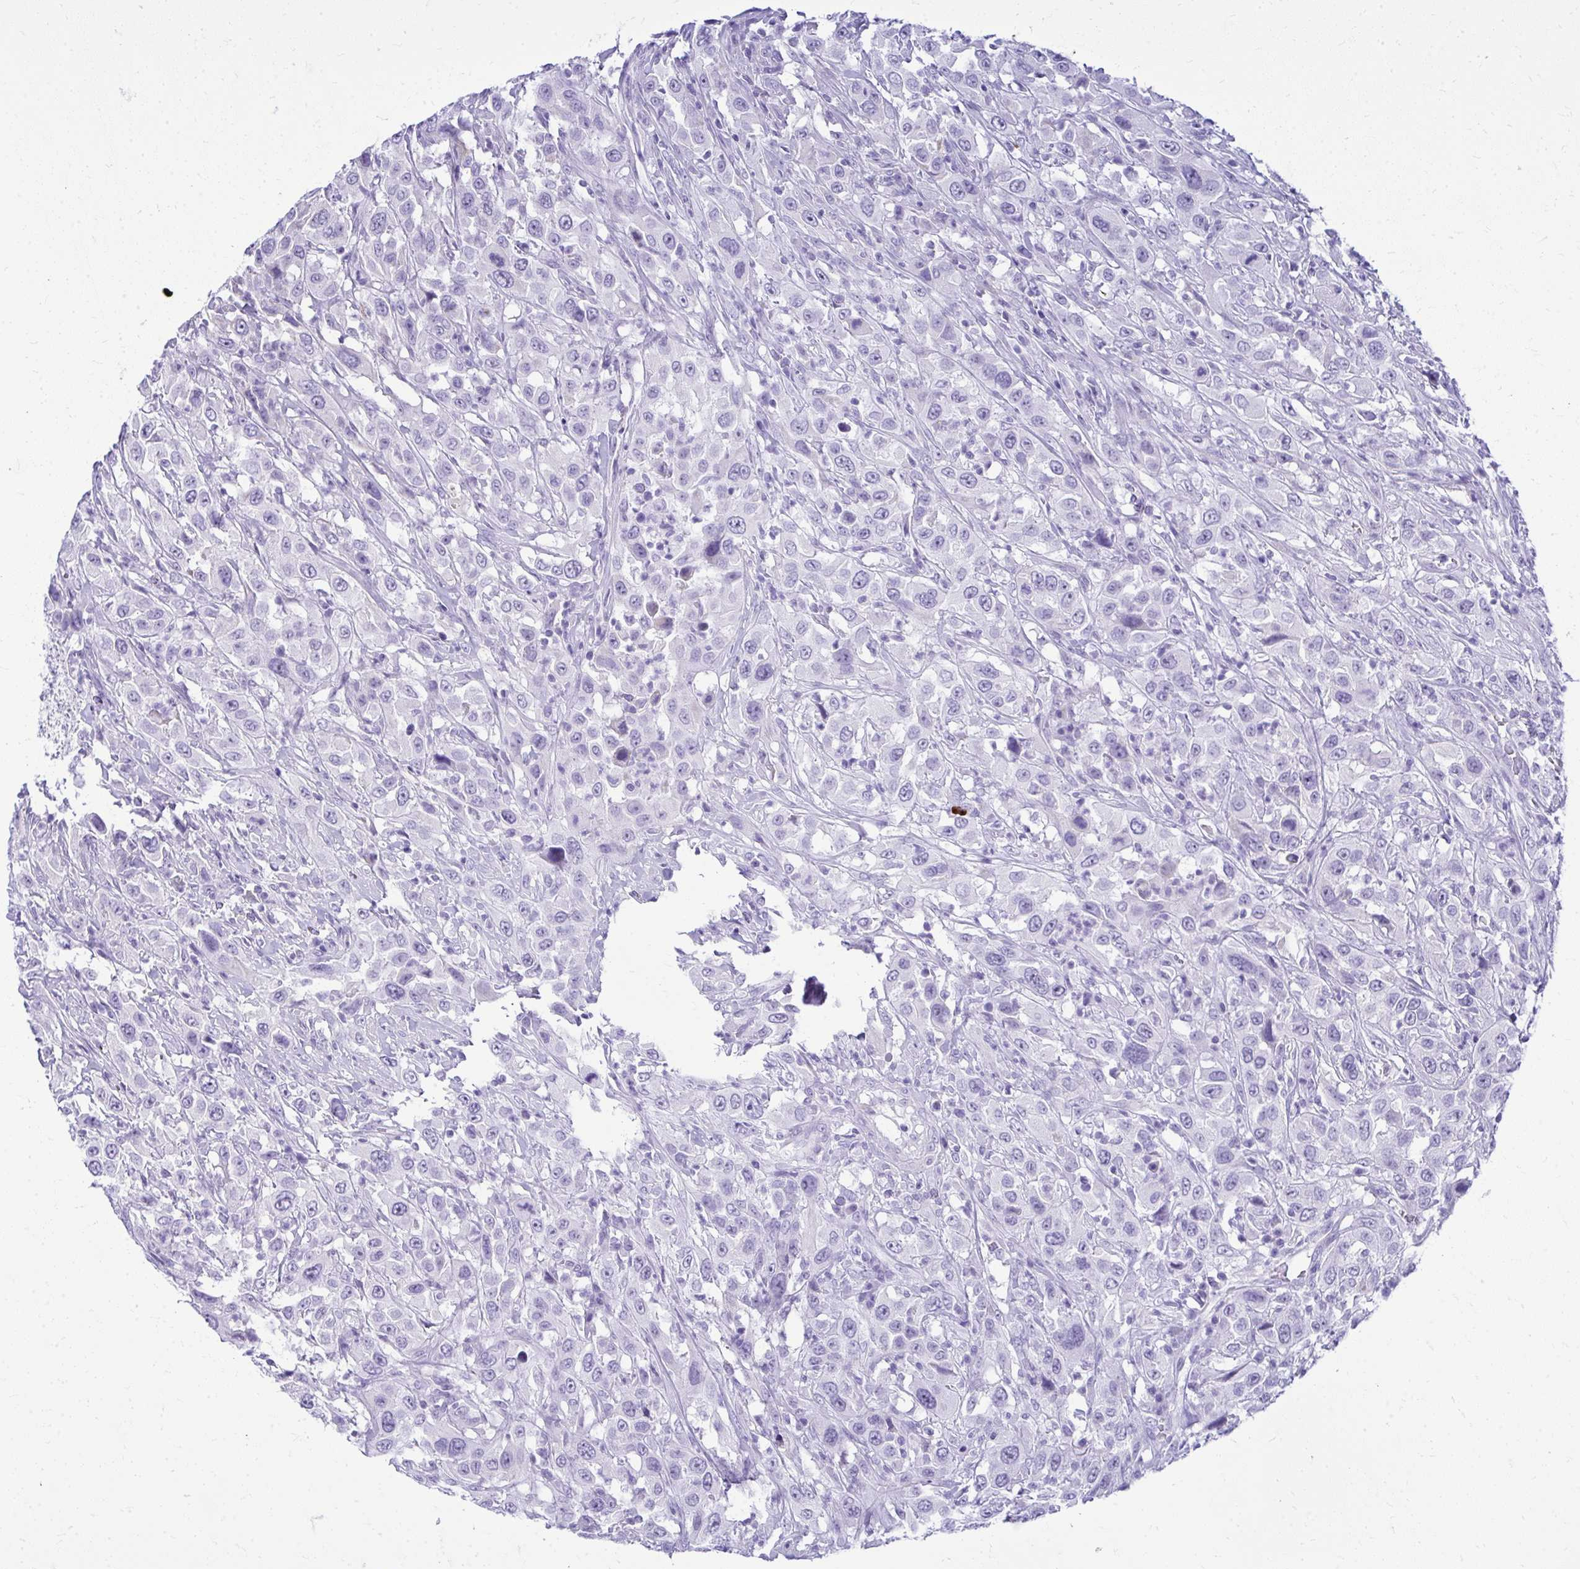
{"staining": {"intensity": "negative", "quantity": "none", "location": "none"}, "tissue": "urothelial cancer", "cell_type": "Tumor cells", "image_type": "cancer", "snomed": [{"axis": "morphology", "description": "Urothelial carcinoma, High grade"}, {"axis": "topography", "description": "Urinary bladder"}], "caption": "Immunohistochemistry (IHC) micrograph of neoplastic tissue: human high-grade urothelial carcinoma stained with DAB shows no significant protein staining in tumor cells.", "gene": "RALYL", "patient": {"sex": "male", "age": 61}}